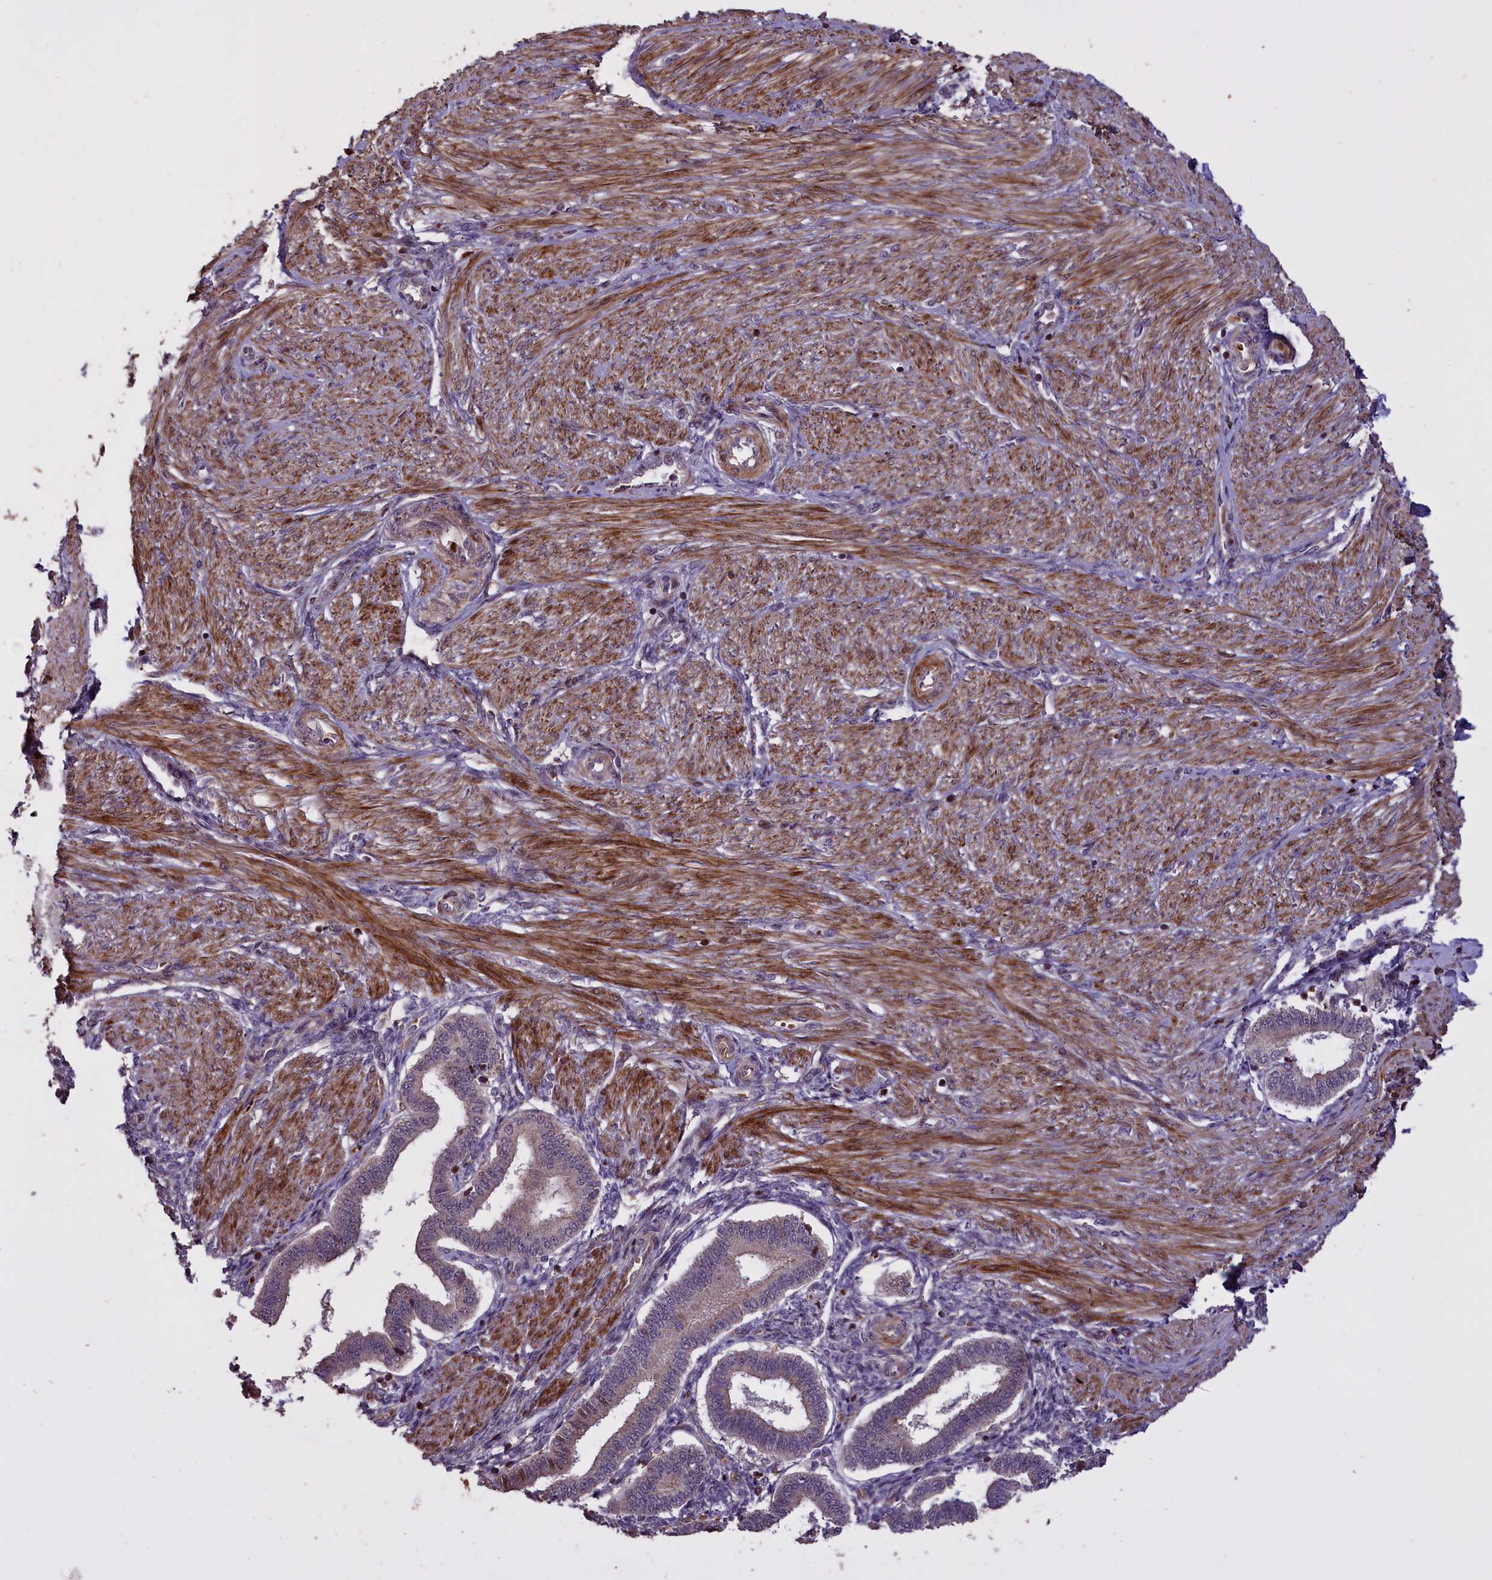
{"staining": {"intensity": "weak", "quantity": "25%-75%", "location": "cytoplasmic/membranous"}, "tissue": "endometrium", "cell_type": "Cells in endometrial stroma", "image_type": "normal", "snomed": [{"axis": "morphology", "description": "Normal tissue, NOS"}, {"axis": "topography", "description": "Endometrium"}], "caption": "Endometrium stained with a brown dye exhibits weak cytoplasmic/membranous positive positivity in about 25%-75% of cells in endometrial stroma.", "gene": "ENHO", "patient": {"sex": "female", "age": 24}}